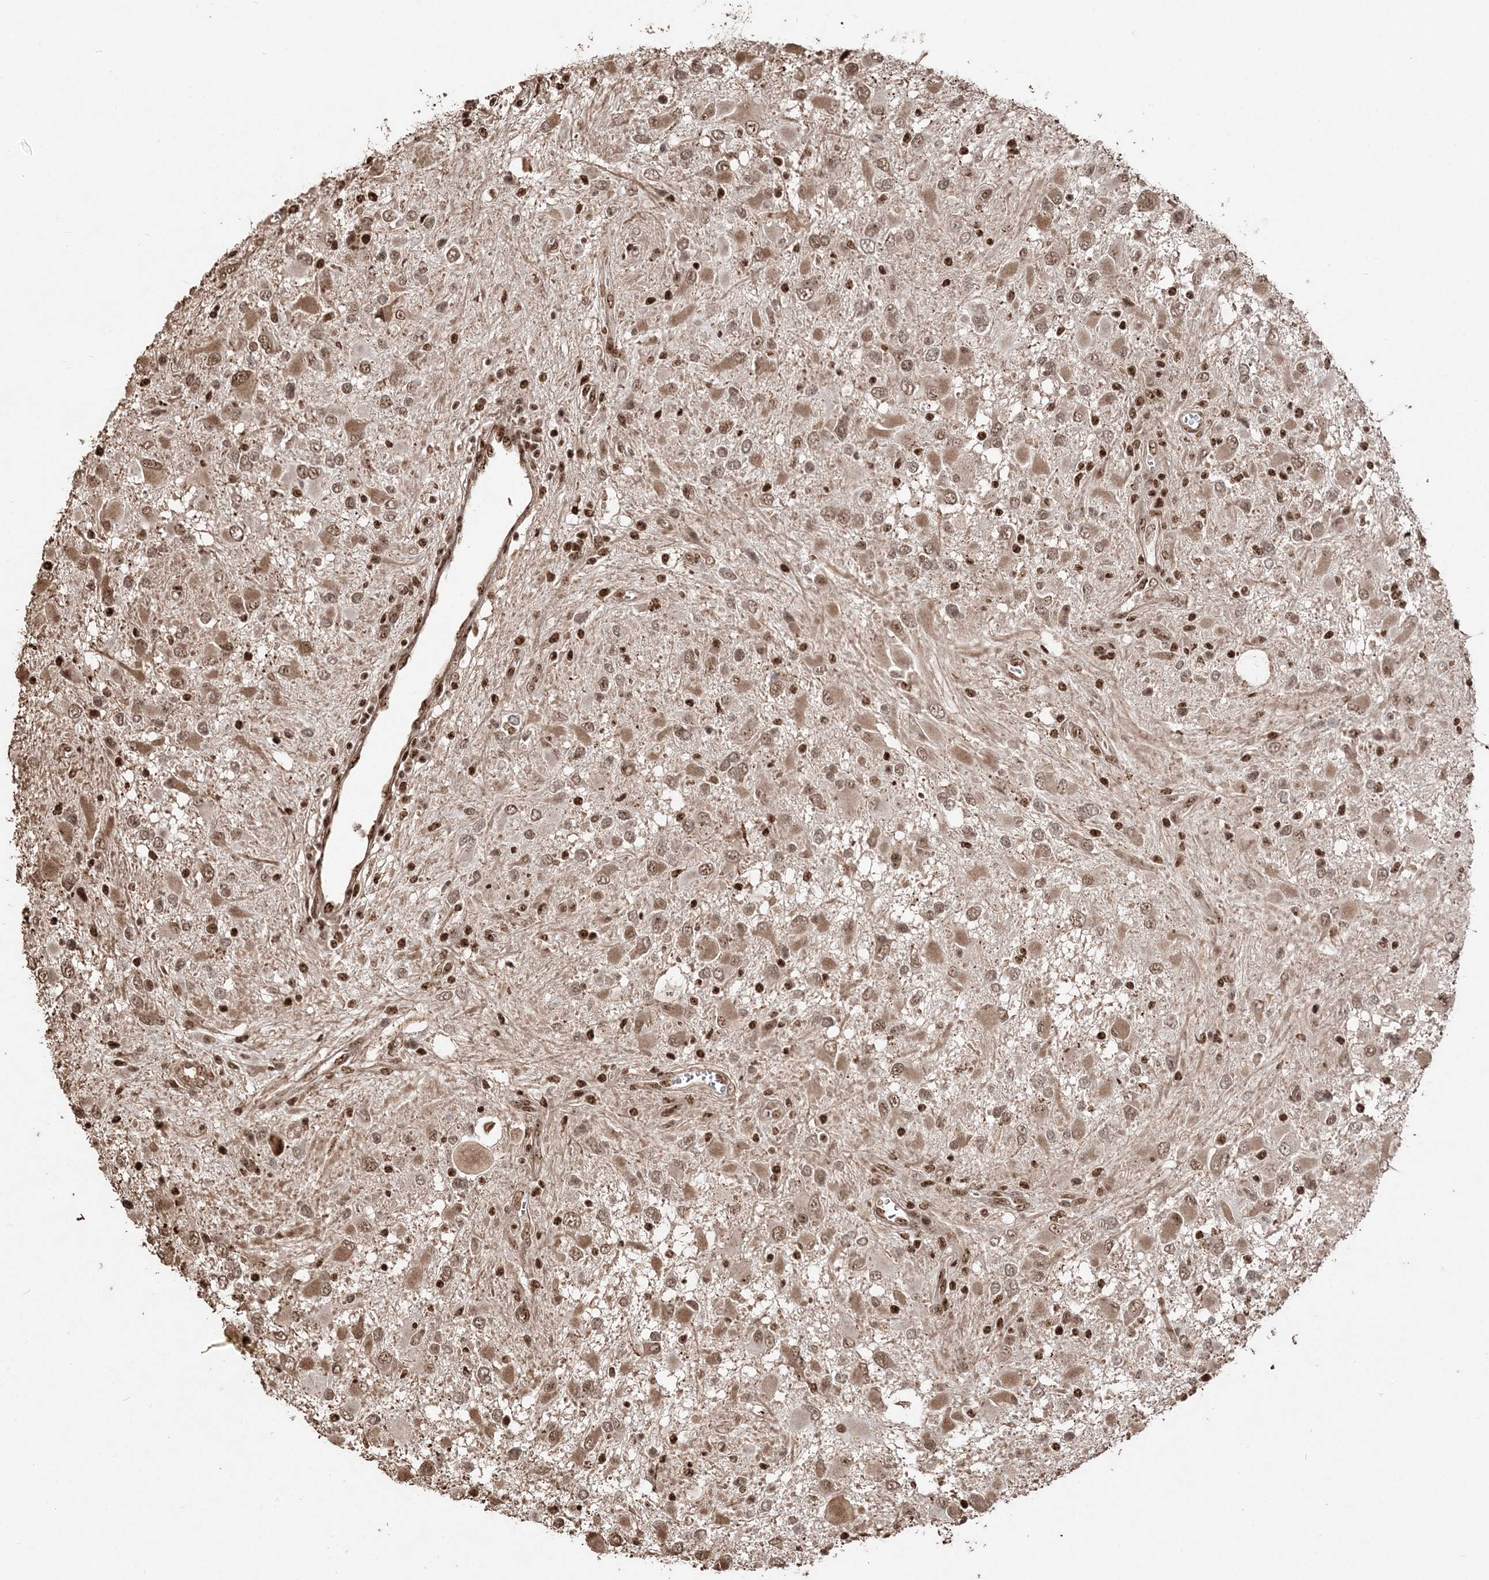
{"staining": {"intensity": "moderate", "quantity": ">75%", "location": "cytoplasmic/membranous,nuclear"}, "tissue": "glioma", "cell_type": "Tumor cells", "image_type": "cancer", "snomed": [{"axis": "morphology", "description": "Glioma, malignant, High grade"}, {"axis": "topography", "description": "Brain"}], "caption": "This is a micrograph of immunohistochemistry staining of malignant glioma (high-grade), which shows moderate expression in the cytoplasmic/membranous and nuclear of tumor cells.", "gene": "RBM17", "patient": {"sex": "male", "age": 53}}